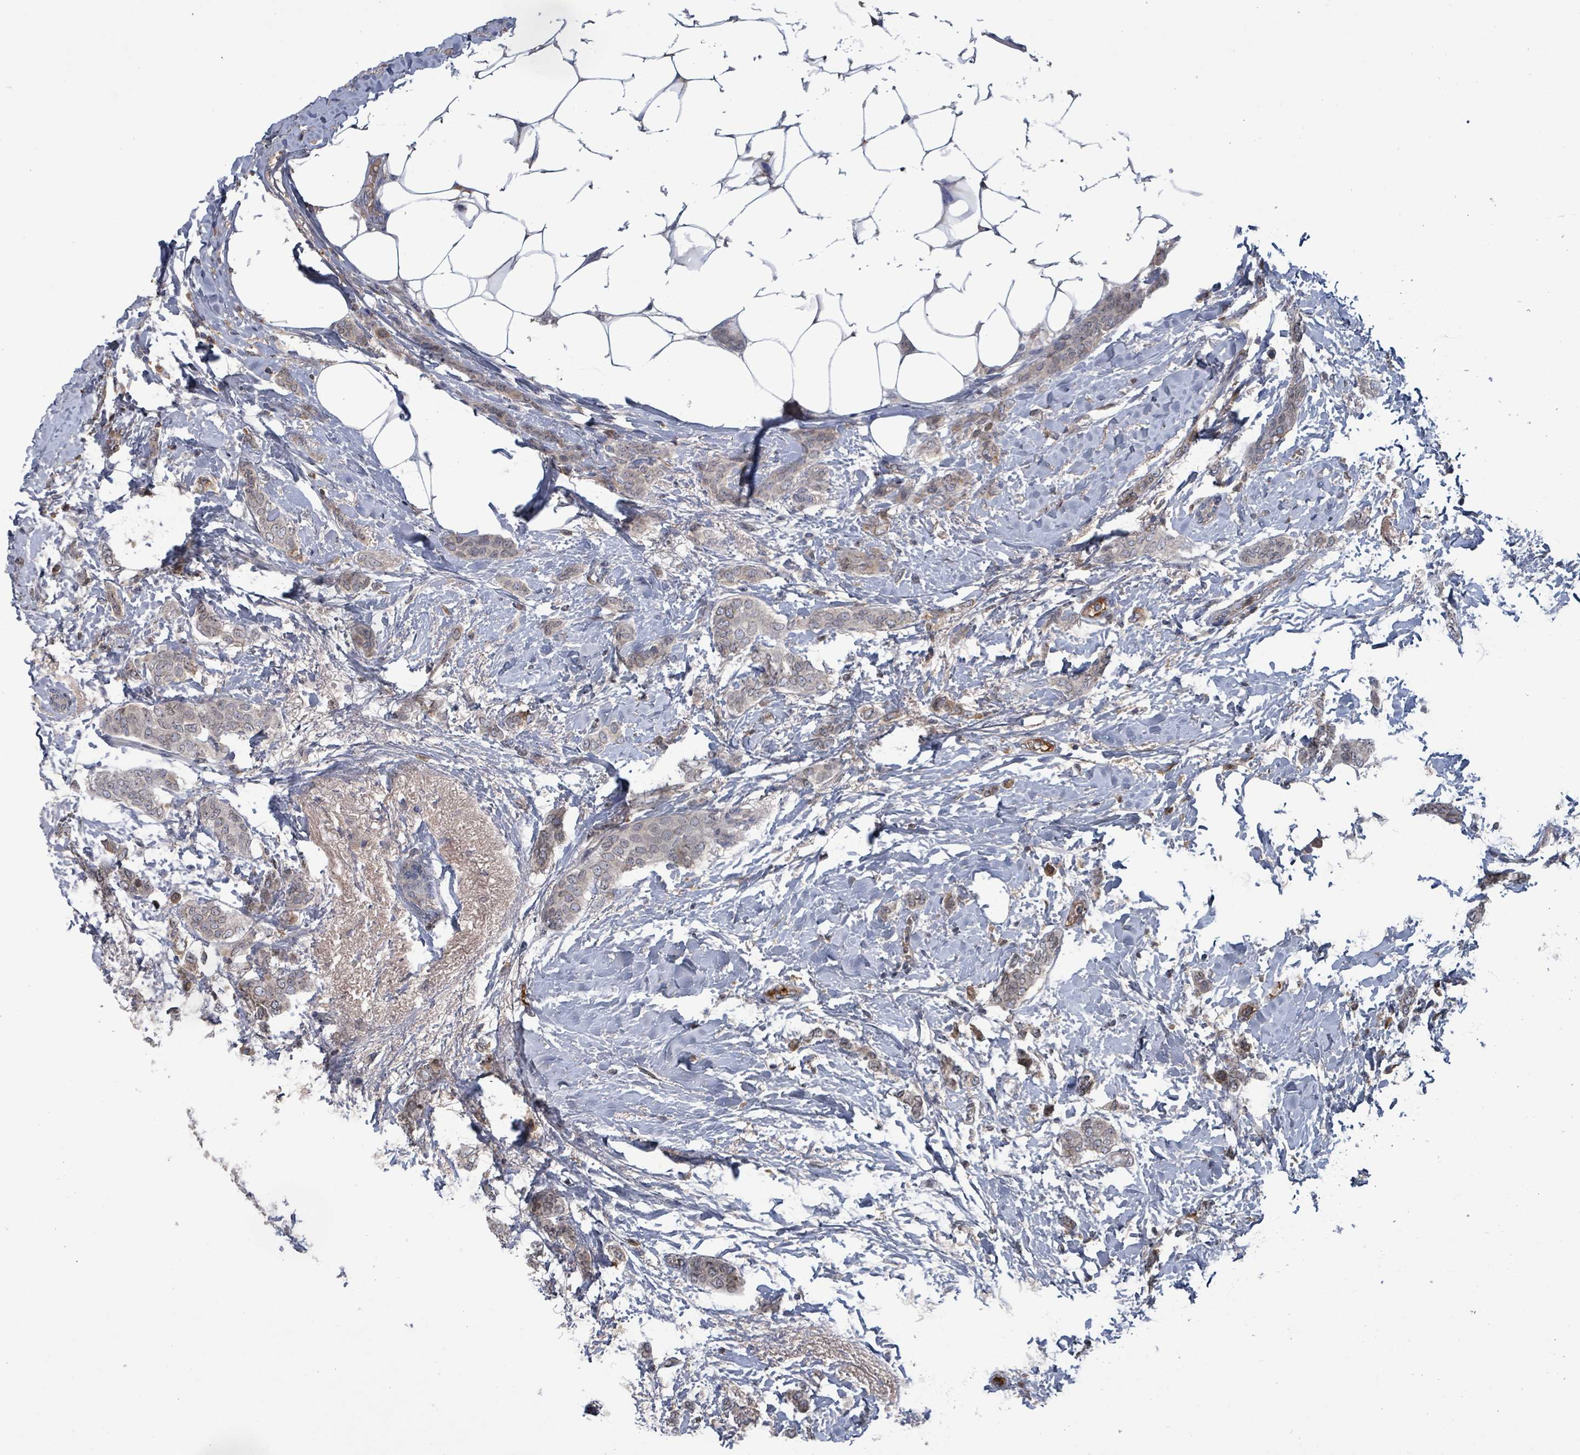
{"staining": {"intensity": "negative", "quantity": "none", "location": "none"}, "tissue": "breast cancer", "cell_type": "Tumor cells", "image_type": "cancer", "snomed": [{"axis": "morphology", "description": "Duct carcinoma"}, {"axis": "topography", "description": "Breast"}], "caption": "High magnification brightfield microscopy of breast cancer (intraductal carcinoma) stained with DAB (brown) and counterstained with hematoxylin (blue): tumor cells show no significant staining.", "gene": "GRM8", "patient": {"sex": "female", "age": 72}}